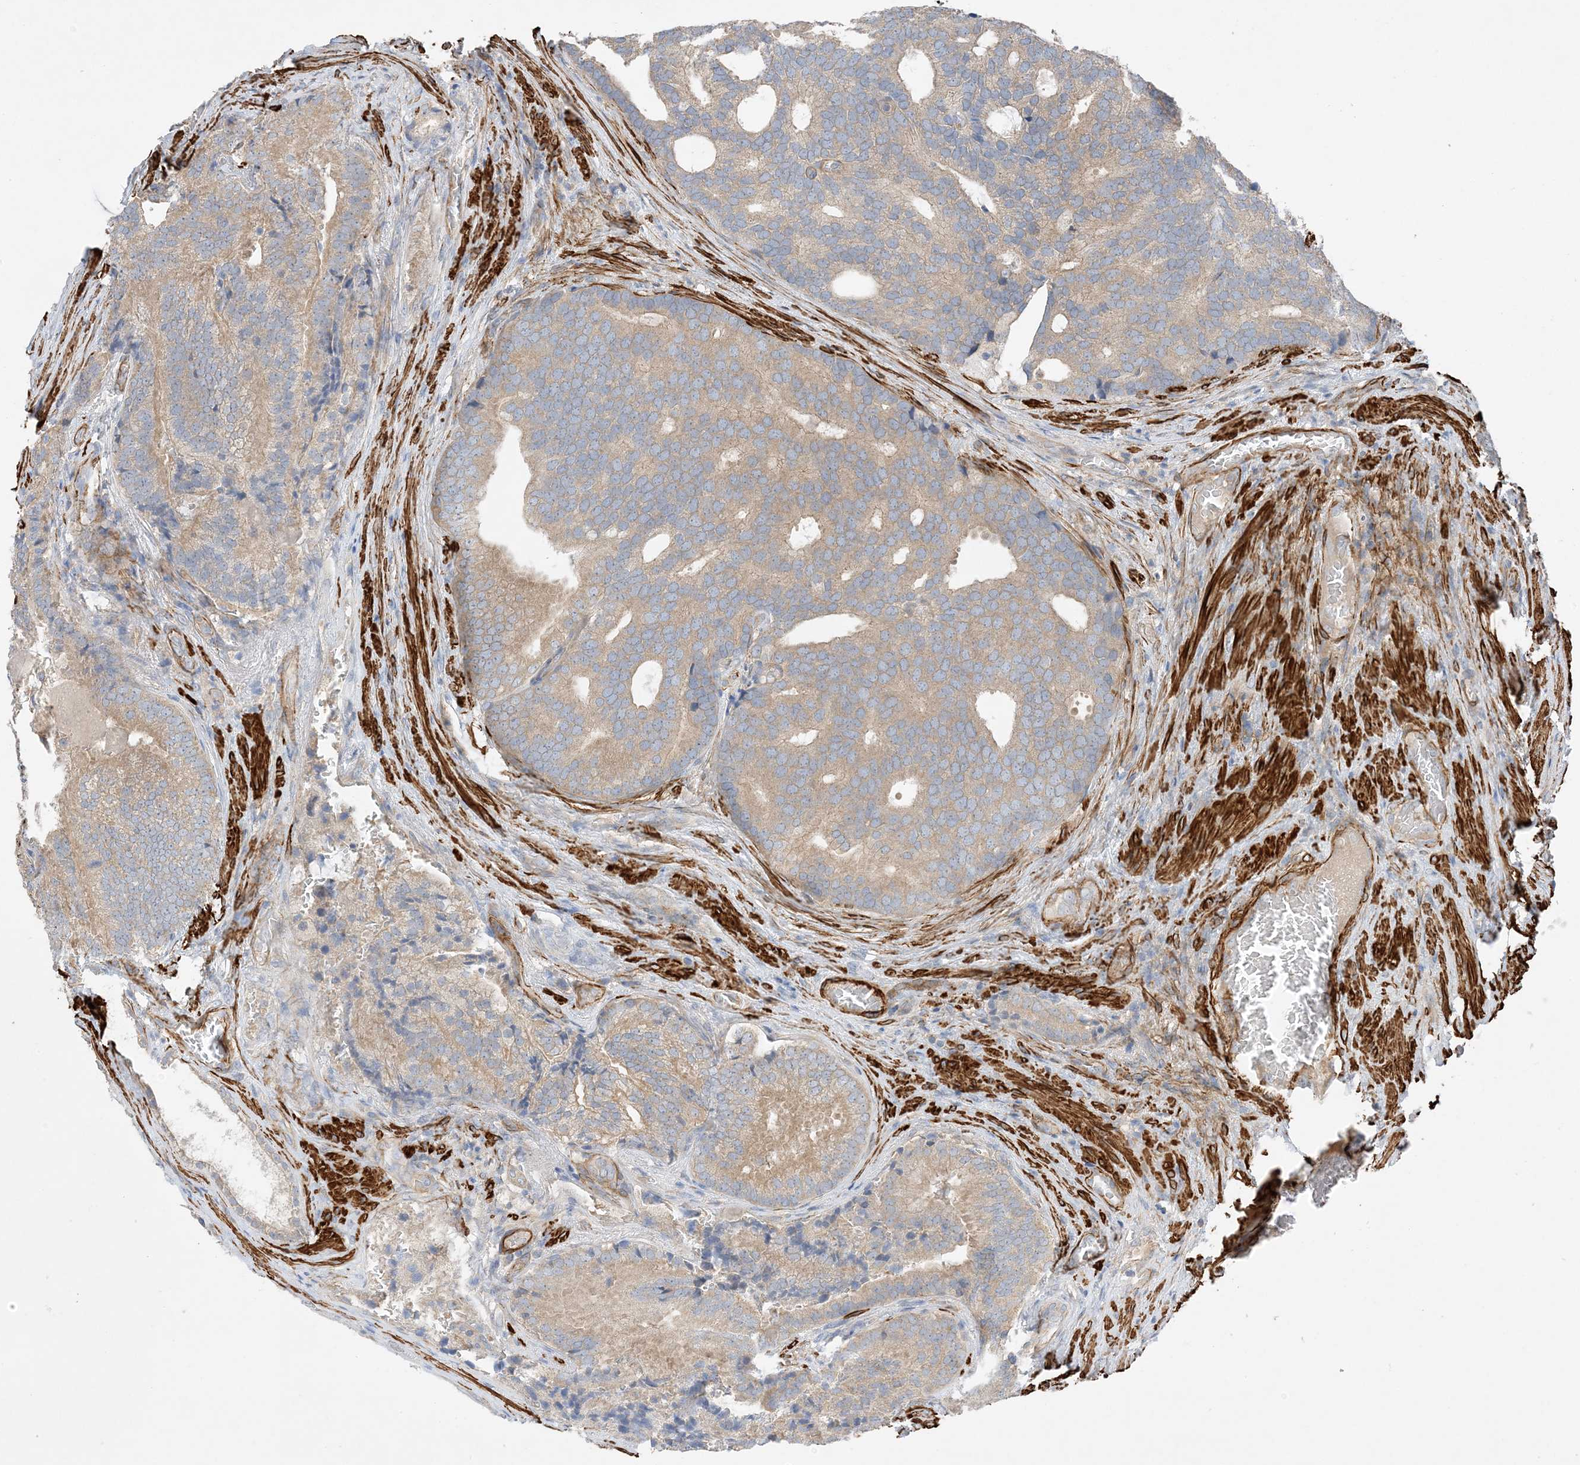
{"staining": {"intensity": "weak", "quantity": "25%-75%", "location": "cytoplasmic/membranous"}, "tissue": "prostate cancer", "cell_type": "Tumor cells", "image_type": "cancer", "snomed": [{"axis": "morphology", "description": "Adenocarcinoma, Low grade"}, {"axis": "topography", "description": "Prostate"}], "caption": "IHC image of neoplastic tissue: human low-grade adenocarcinoma (prostate) stained using immunohistochemistry reveals low levels of weak protein expression localized specifically in the cytoplasmic/membranous of tumor cells, appearing as a cytoplasmic/membranous brown color.", "gene": "KIFBP", "patient": {"sex": "male", "age": 71}}